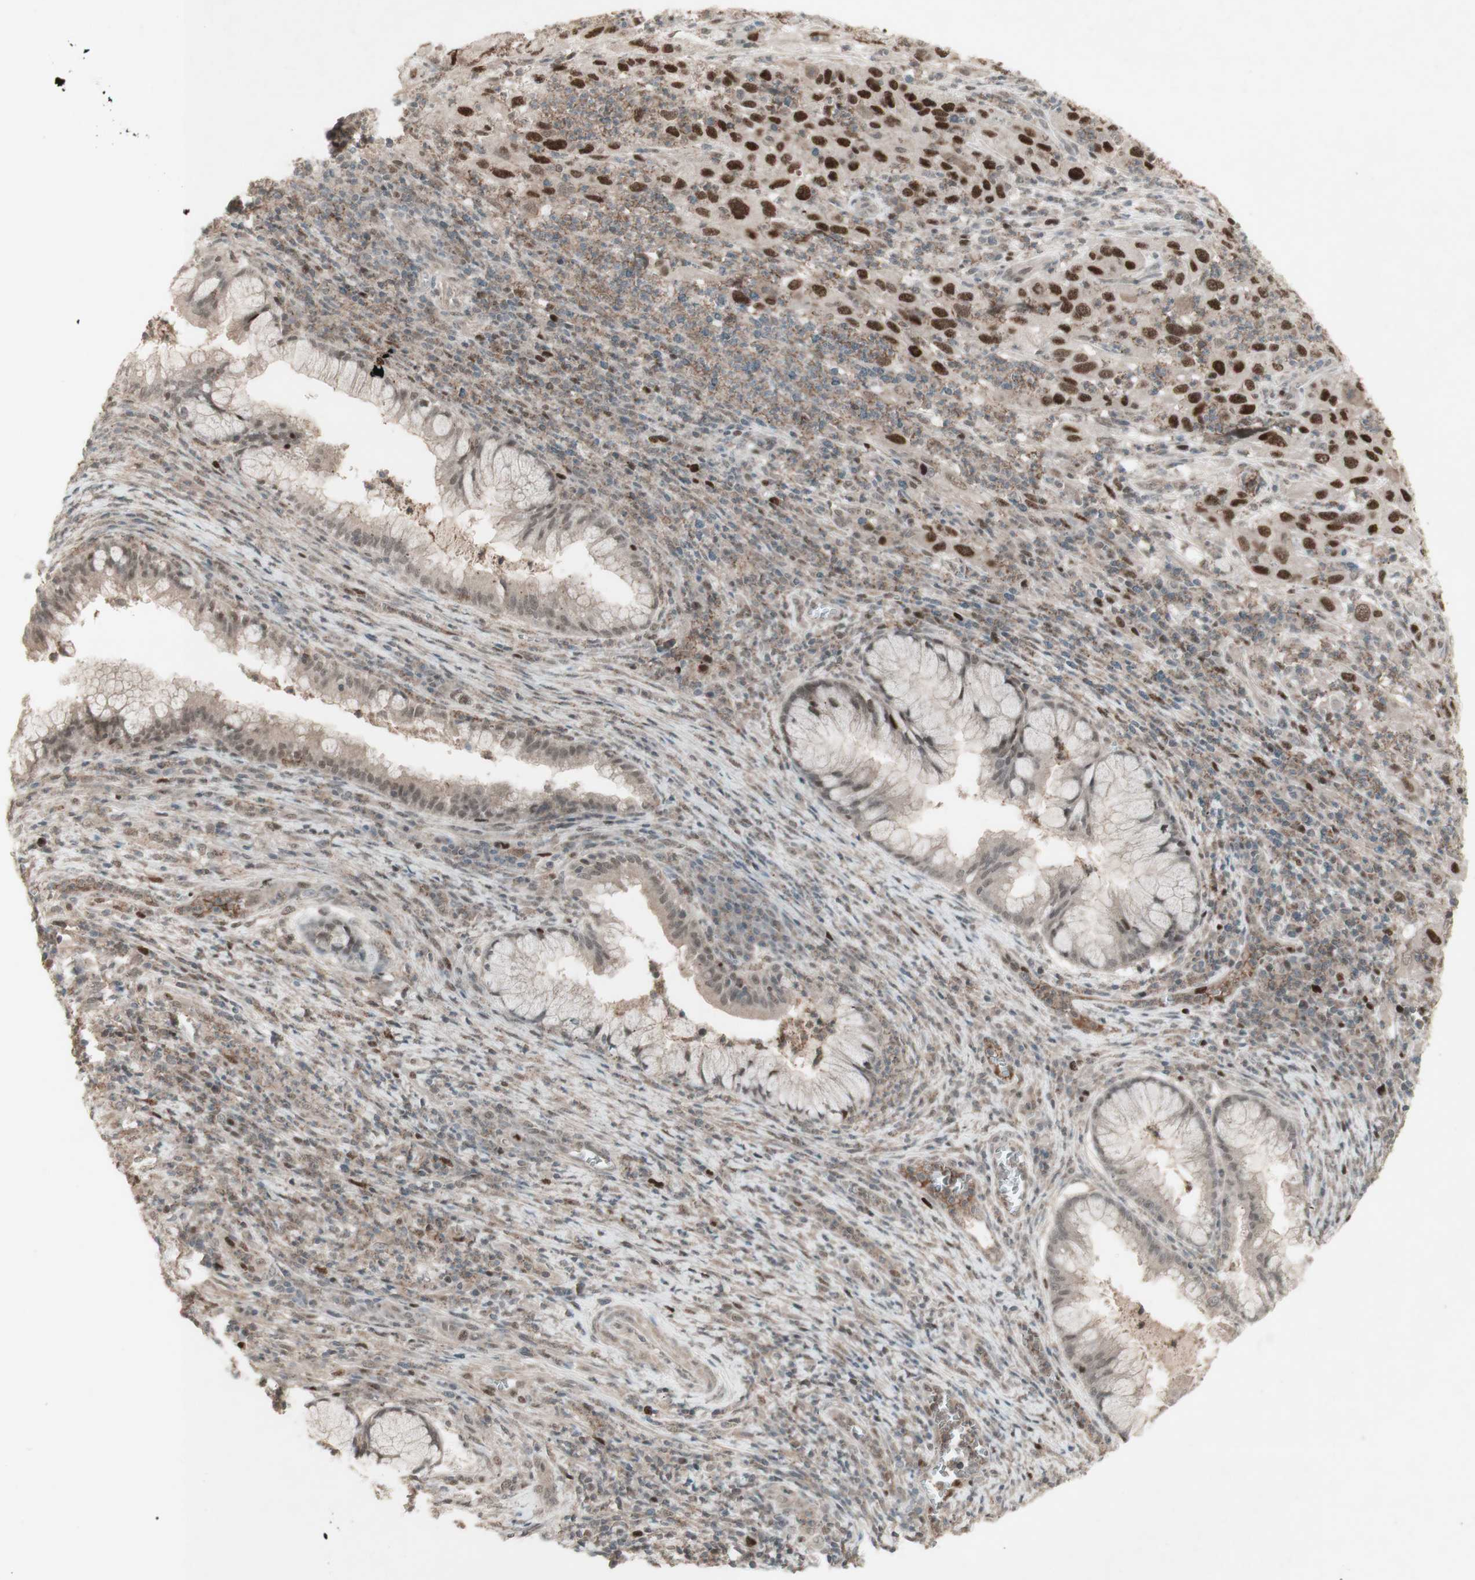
{"staining": {"intensity": "strong", "quantity": ">75%", "location": "cytoplasmic/membranous,nuclear"}, "tissue": "cervical cancer", "cell_type": "Tumor cells", "image_type": "cancer", "snomed": [{"axis": "morphology", "description": "Squamous cell carcinoma, NOS"}, {"axis": "topography", "description": "Cervix"}], "caption": "Cervical squamous cell carcinoma was stained to show a protein in brown. There is high levels of strong cytoplasmic/membranous and nuclear staining in about >75% of tumor cells. (Brightfield microscopy of DAB IHC at high magnification).", "gene": "MSH6", "patient": {"sex": "female", "age": 32}}